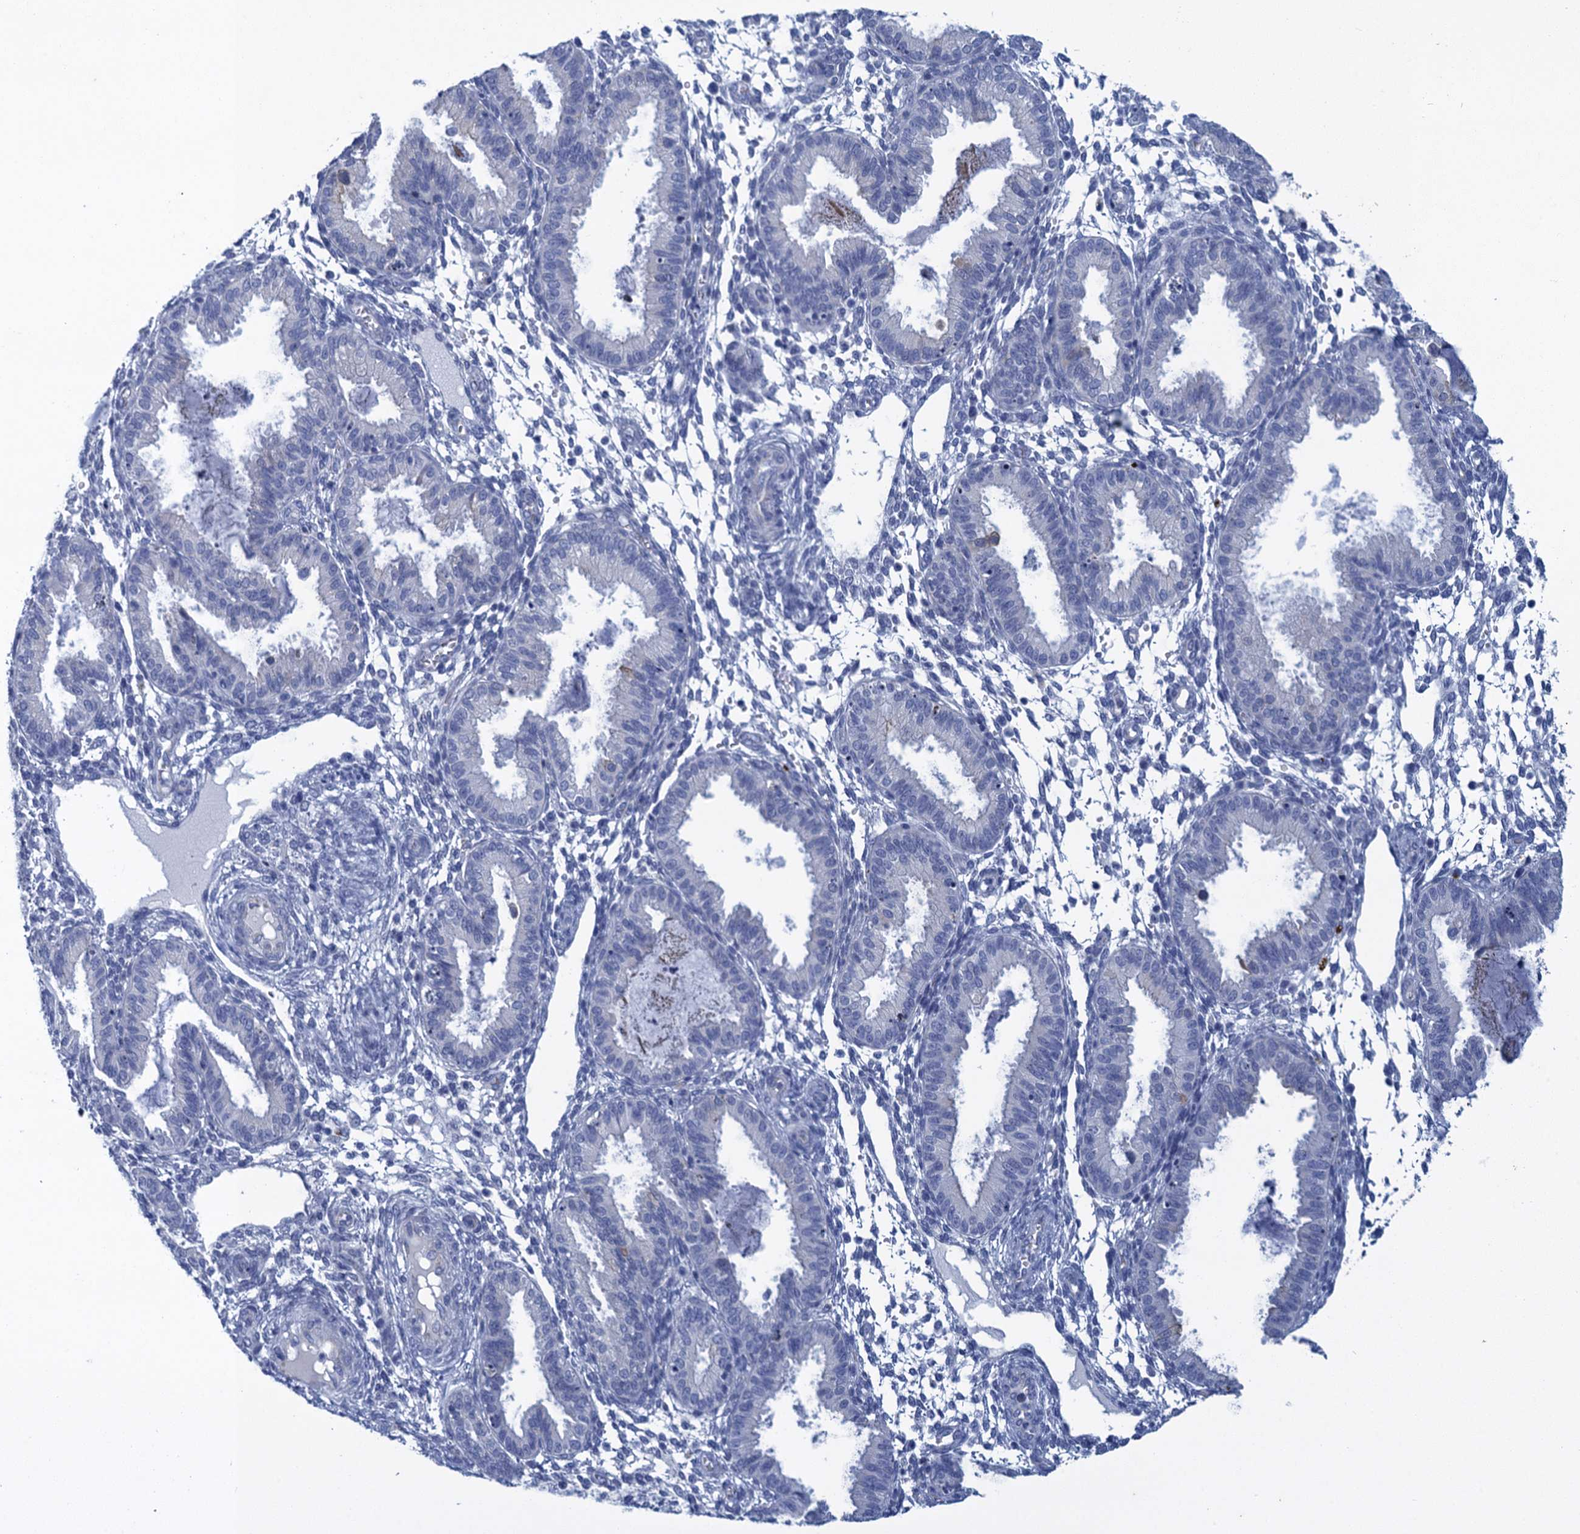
{"staining": {"intensity": "negative", "quantity": "none", "location": "none"}, "tissue": "endometrium", "cell_type": "Cells in endometrial stroma", "image_type": "normal", "snomed": [{"axis": "morphology", "description": "Normal tissue, NOS"}, {"axis": "topography", "description": "Endometrium"}], "caption": "Immunohistochemistry (IHC) photomicrograph of unremarkable endometrium: human endometrium stained with DAB displays no significant protein expression in cells in endometrial stroma.", "gene": "SCEL", "patient": {"sex": "female", "age": 33}}